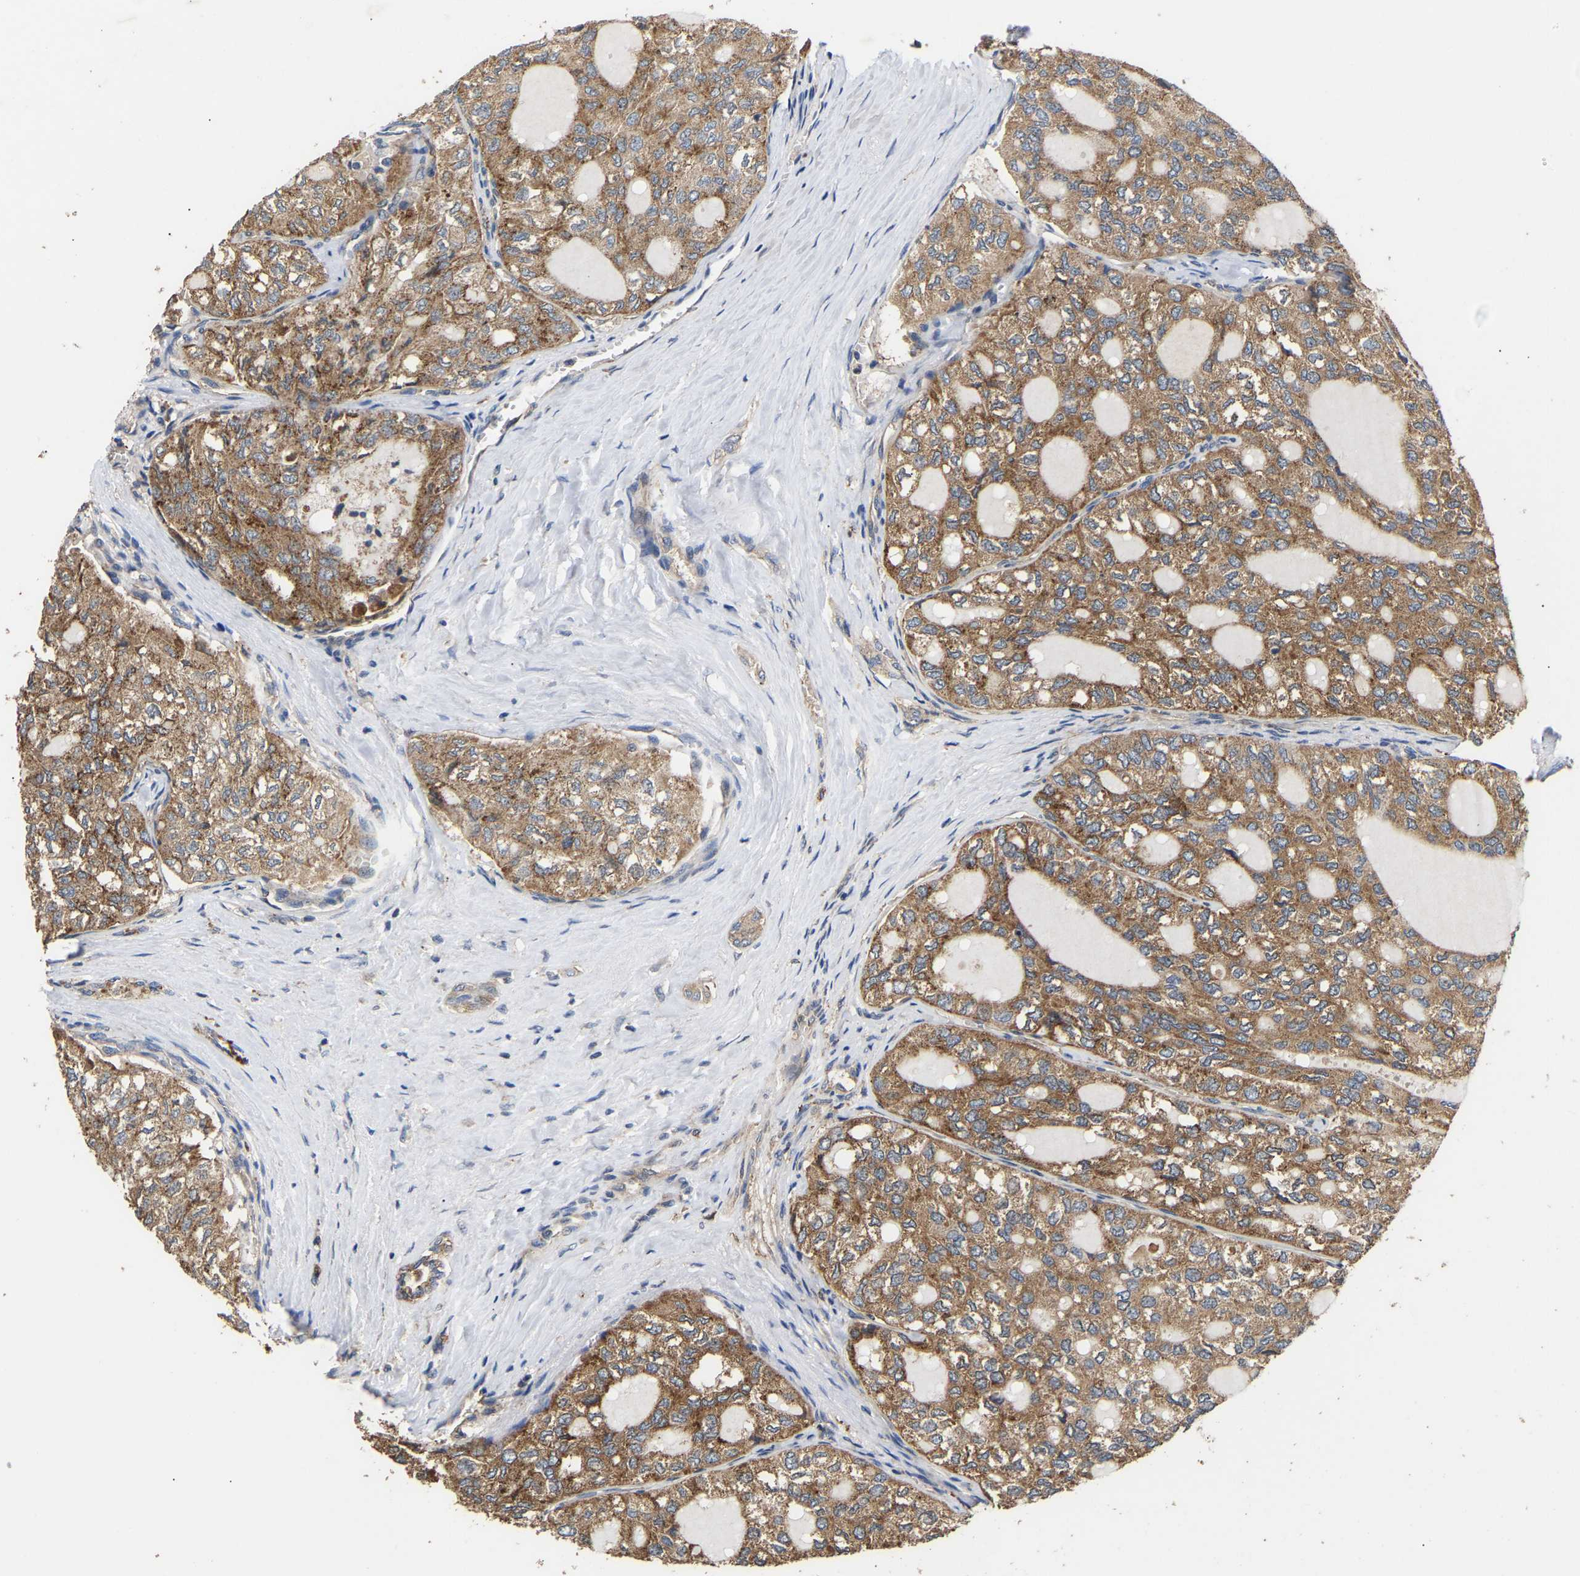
{"staining": {"intensity": "moderate", "quantity": ">75%", "location": "cytoplasmic/membranous"}, "tissue": "thyroid cancer", "cell_type": "Tumor cells", "image_type": "cancer", "snomed": [{"axis": "morphology", "description": "Follicular adenoma carcinoma, NOS"}, {"axis": "topography", "description": "Thyroid gland"}], "caption": "About >75% of tumor cells in human thyroid cancer (follicular adenoma carcinoma) demonstrate moderate cytoplasmic/membranous protein staining as visualized by brown immunohistochemical staining.", "gene": "AIMP2", "patient": {"sex": "male", "age": 75}}